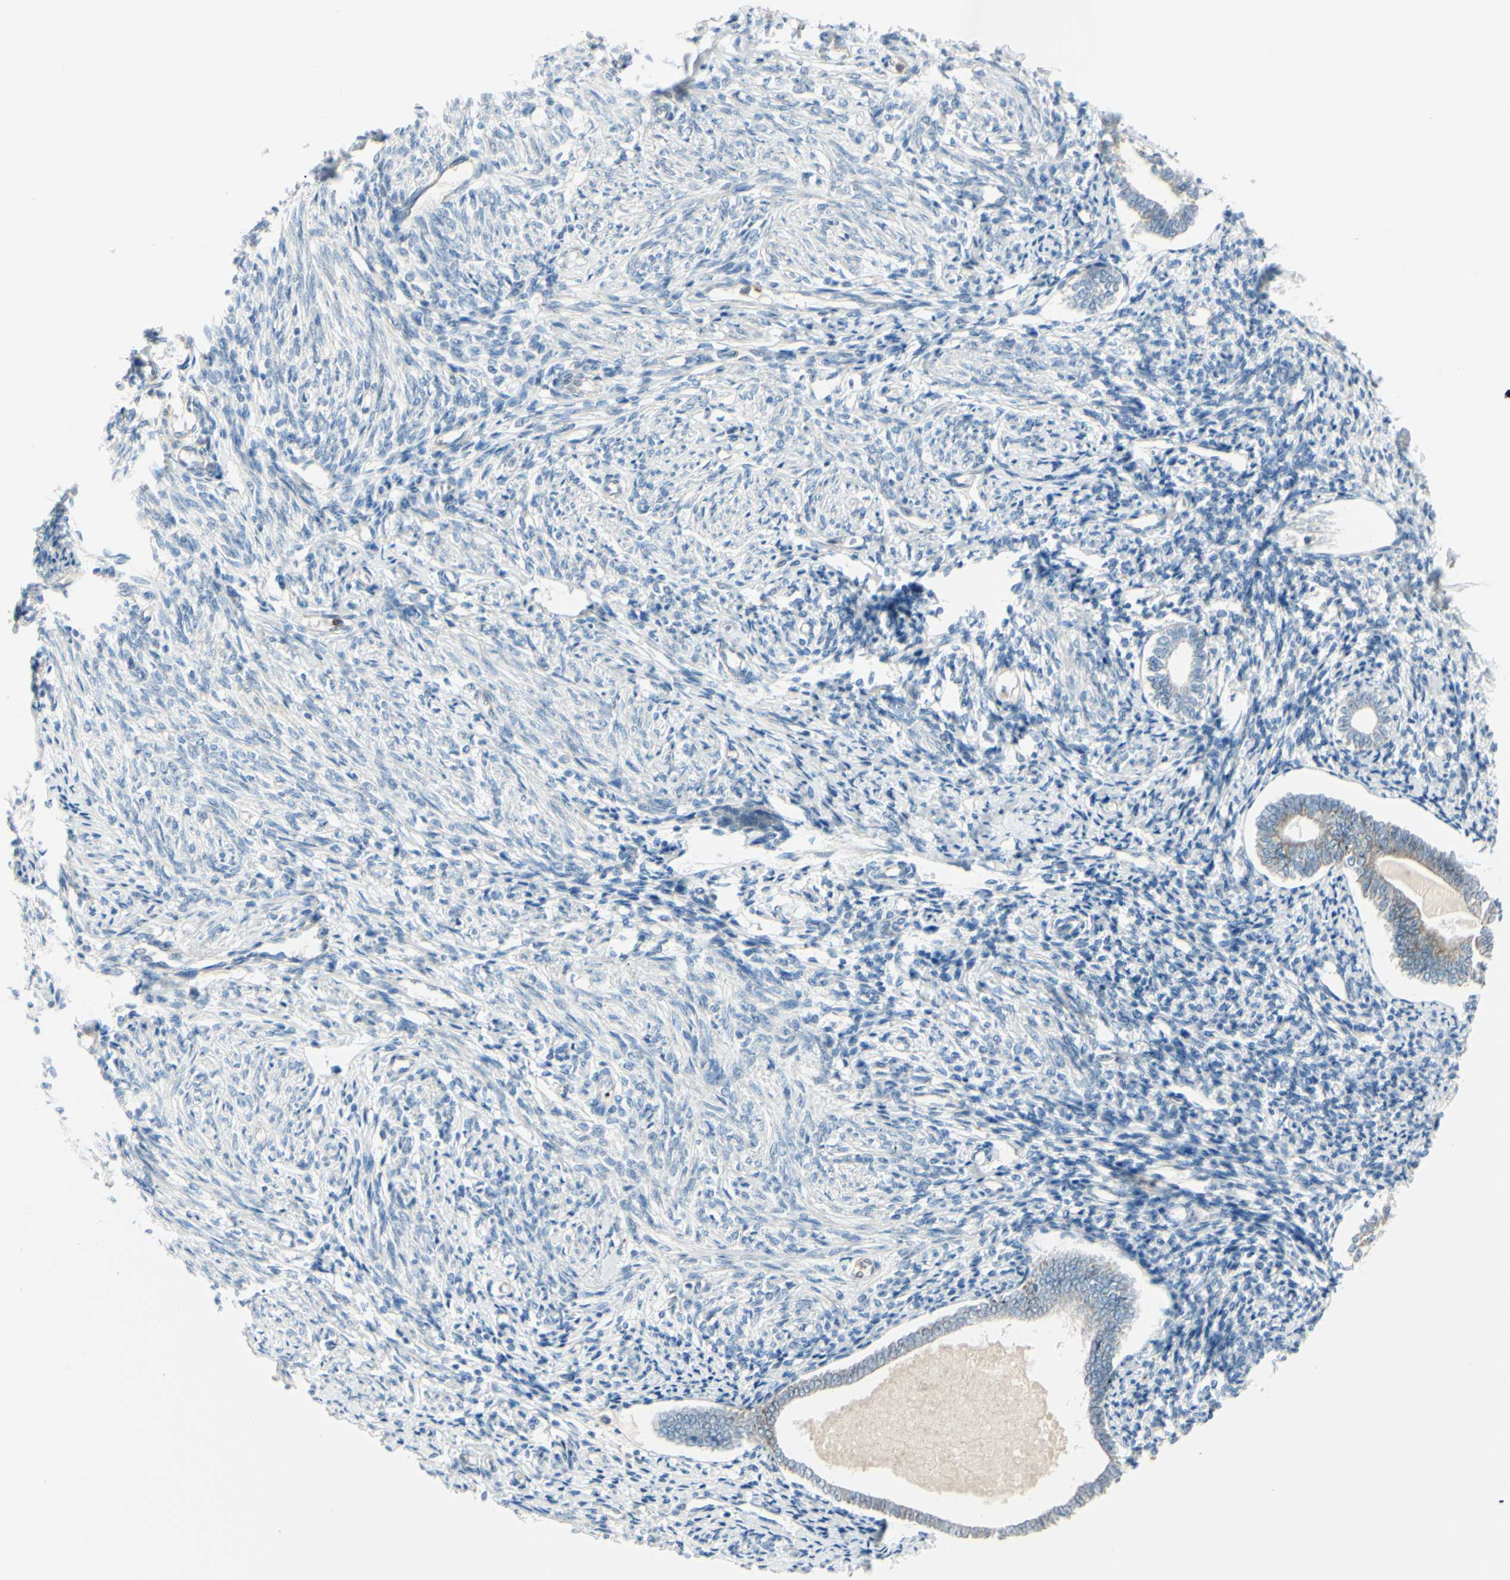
{"staining": {"intensity": "weak", "quantity": "<25%", "location": "cytoplasmic/membranous"}, "tissue": "endometrium", "cell_type": "Cells in endometrial stroma", "image_type": "normal", "snomed": [{"axis": "morphology", "description": "Normal tissue, NOS"}, {"axis": "topography", "description": "Endometrium"}], "caption": "This is an immunohistochemistry image of normal endometrium. There is no positivity in cells in endometrial stroma.", "gene": "LMTK2", "patient": {"sex": "female", "age": 71}}